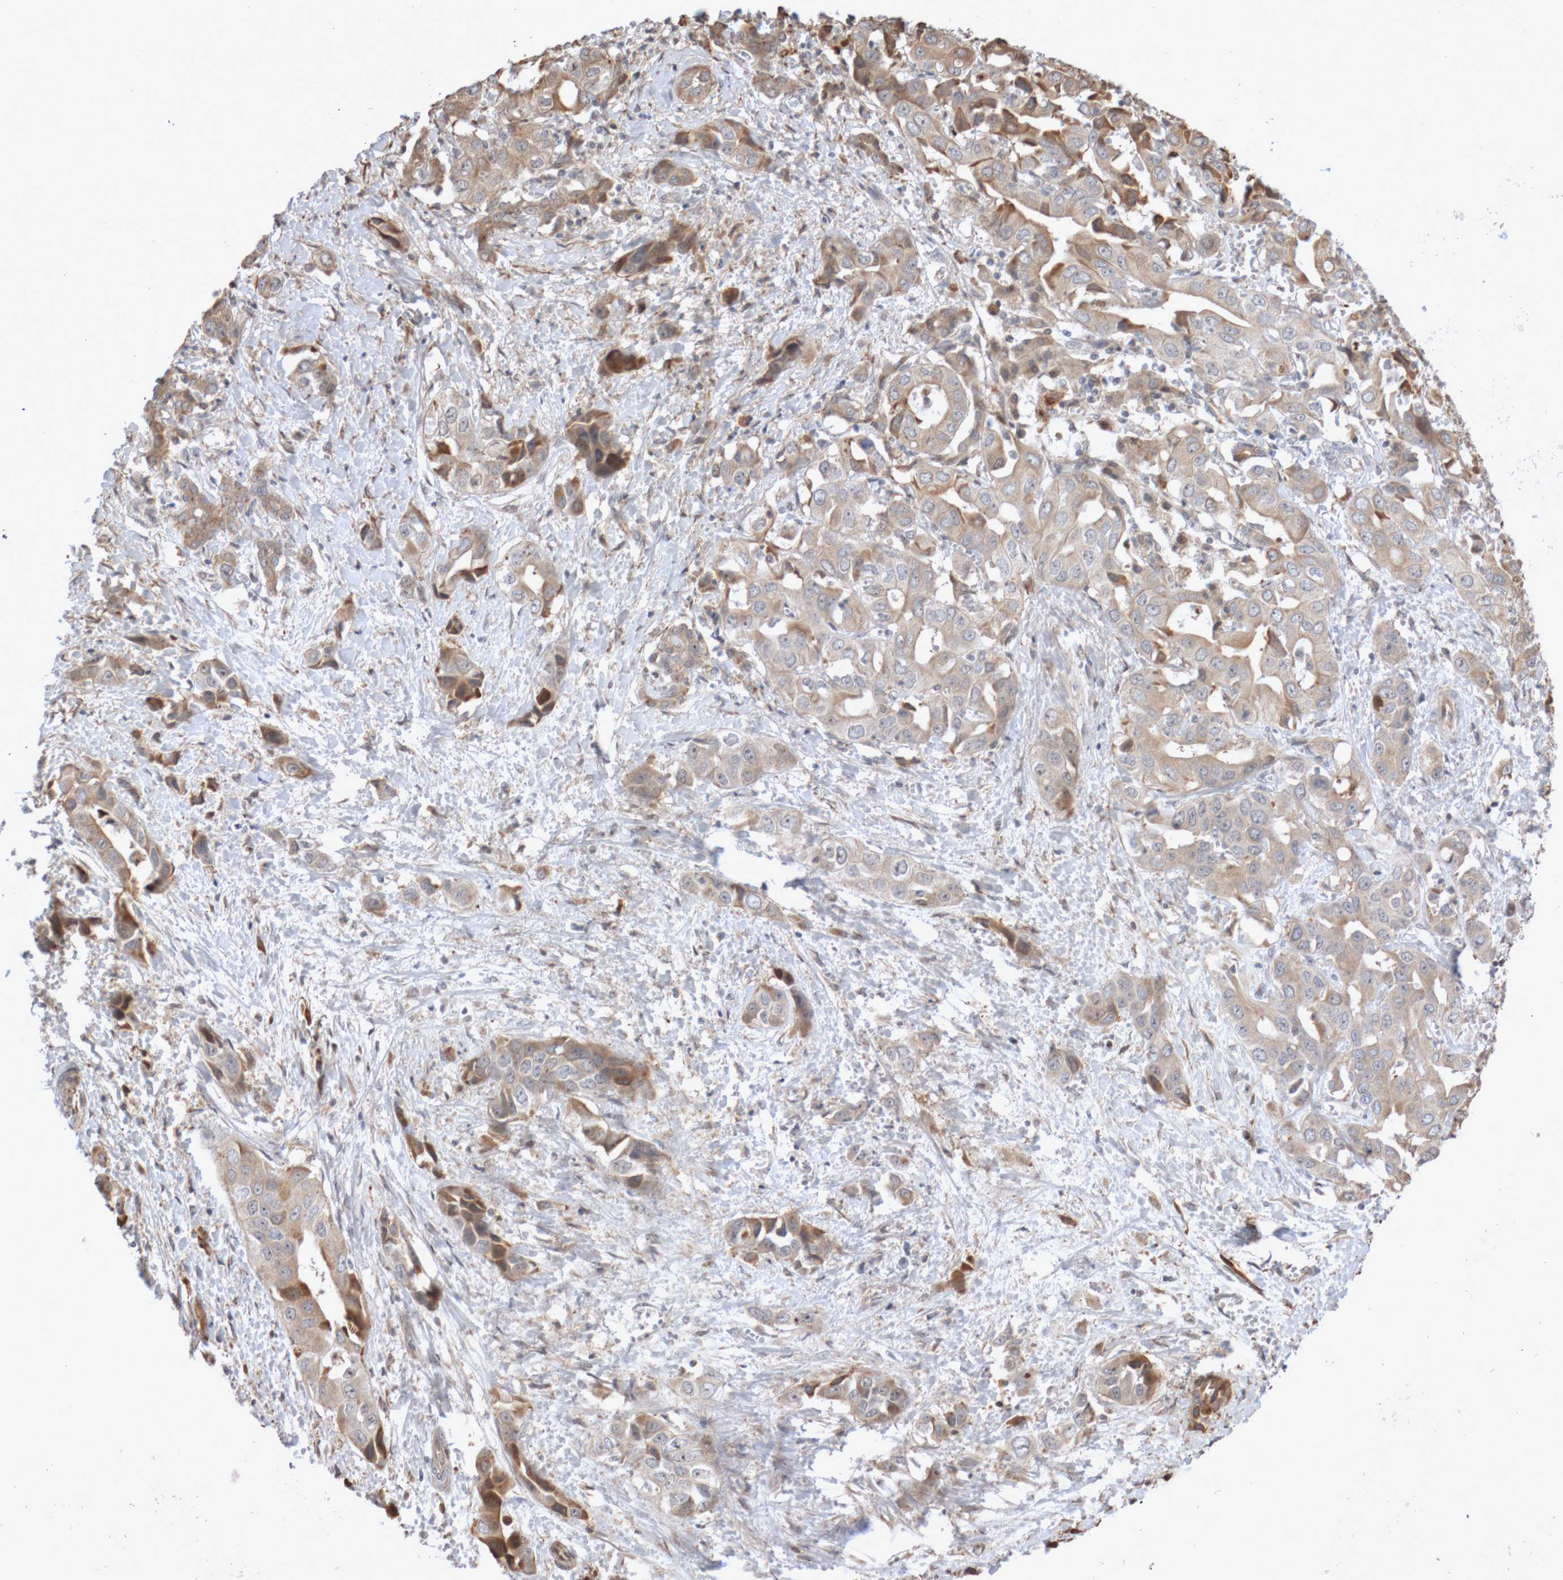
{"staining": {"intensity": "weak", "quantity": ">75%", "location": "cytoplasmic/membranous"}, "tissue": "liver cancer", "cell_type": "Tumor cells", "image_type": "cancer", "snomed": [{"axis": "morphology", "description": "Cholangiocarcinoma"}, {"axis": "topography", "description": "Liver"}], "caption": "A high-resolution micrograph shows IHC staining of liver cancer, which demonstrates weak cytoplasmic/membranous positivity in about >75% of tumor cells. The staining was performed using DAB (3,3'-diaminobenzidine), with brown indicating positive protein expression. Nuclei are stained blue with hematoxylin.", "gene": "DPH7", "patient": {"sex": "female", "age": 52}}